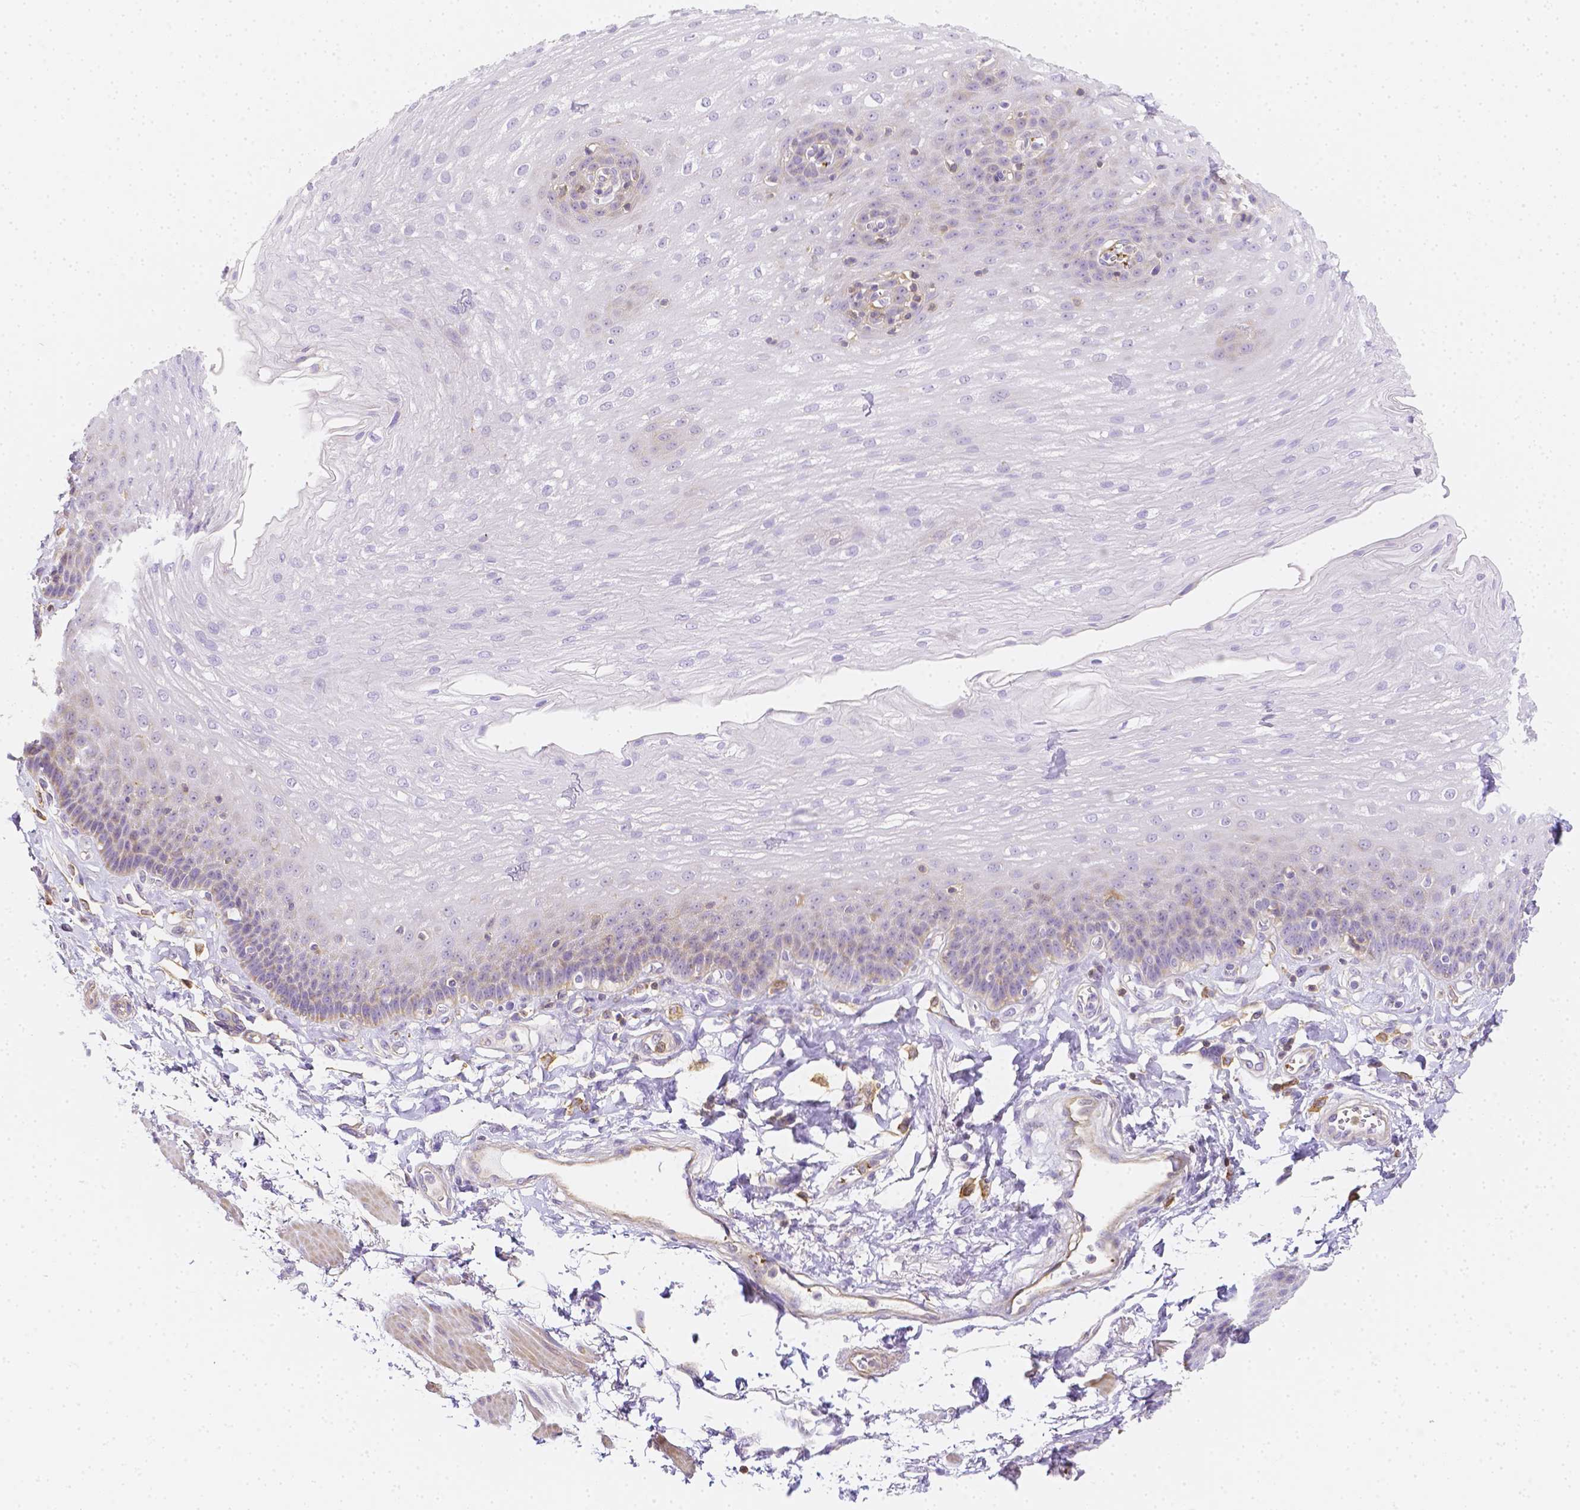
{"staining": {"intensity": "weak", "quantity": "<25%", "location": "cytoplasmic/membranous"}, "tissue": "esophagus", "cell_type": "Squamous epithelial cells", "image_type": "normal", "snomed": [{"axis": "morphology", "description": "Normal tissue, NOS"}, {"axis": "topography", "description": "Esophagus"}], "caption": "This photomicrograph is of normal esophagus stained with IHC to label a protein in brown with the nuclei are counter-stained blue. There is no positivity in squamous epithelial cells.", "gene": "ASAH2B", "patient": {"sex": "female", "age": 81}}